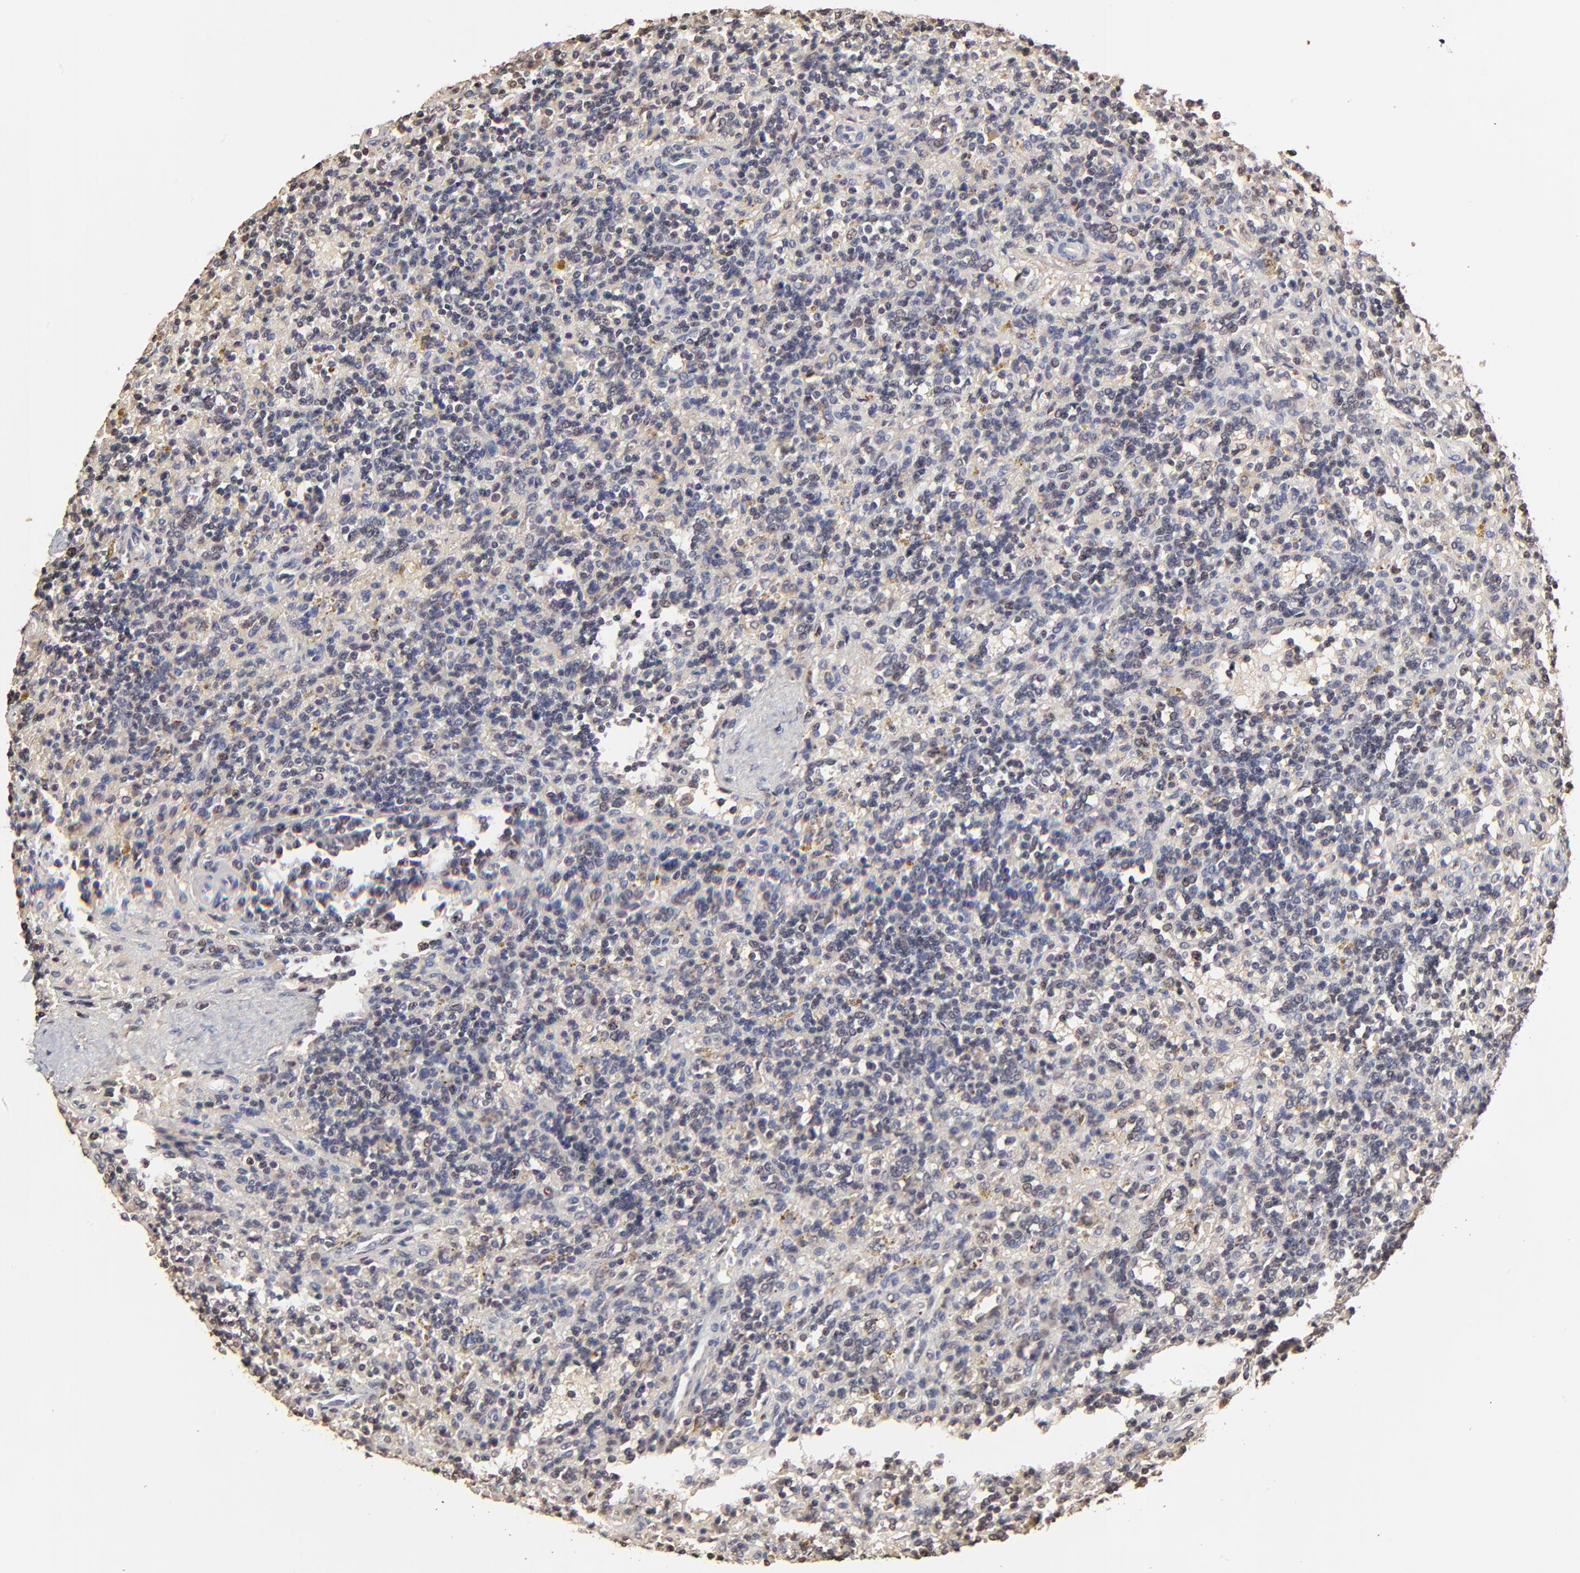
{"staining": {"intensity": "weak", "quantity": "<25%", "location": "nuclear"}, "tissue": "lymphoma", "cell_type": "Tumor cells", "image_type": "cancer", "snomed": [{"axis": "morphology", "description": "Malignant lymphoma, non-Hodgkin's type, Low grade"}, {"axis": "topography", "description": "Spleen"}], "caption": "A high-resolution image shows immunohistochemistry (IHC) staining of lymphoma, which displays no significant positivity in tumor cells.", "gene": "BIRC5", "patient": {"sex": "male", "age": 67}}